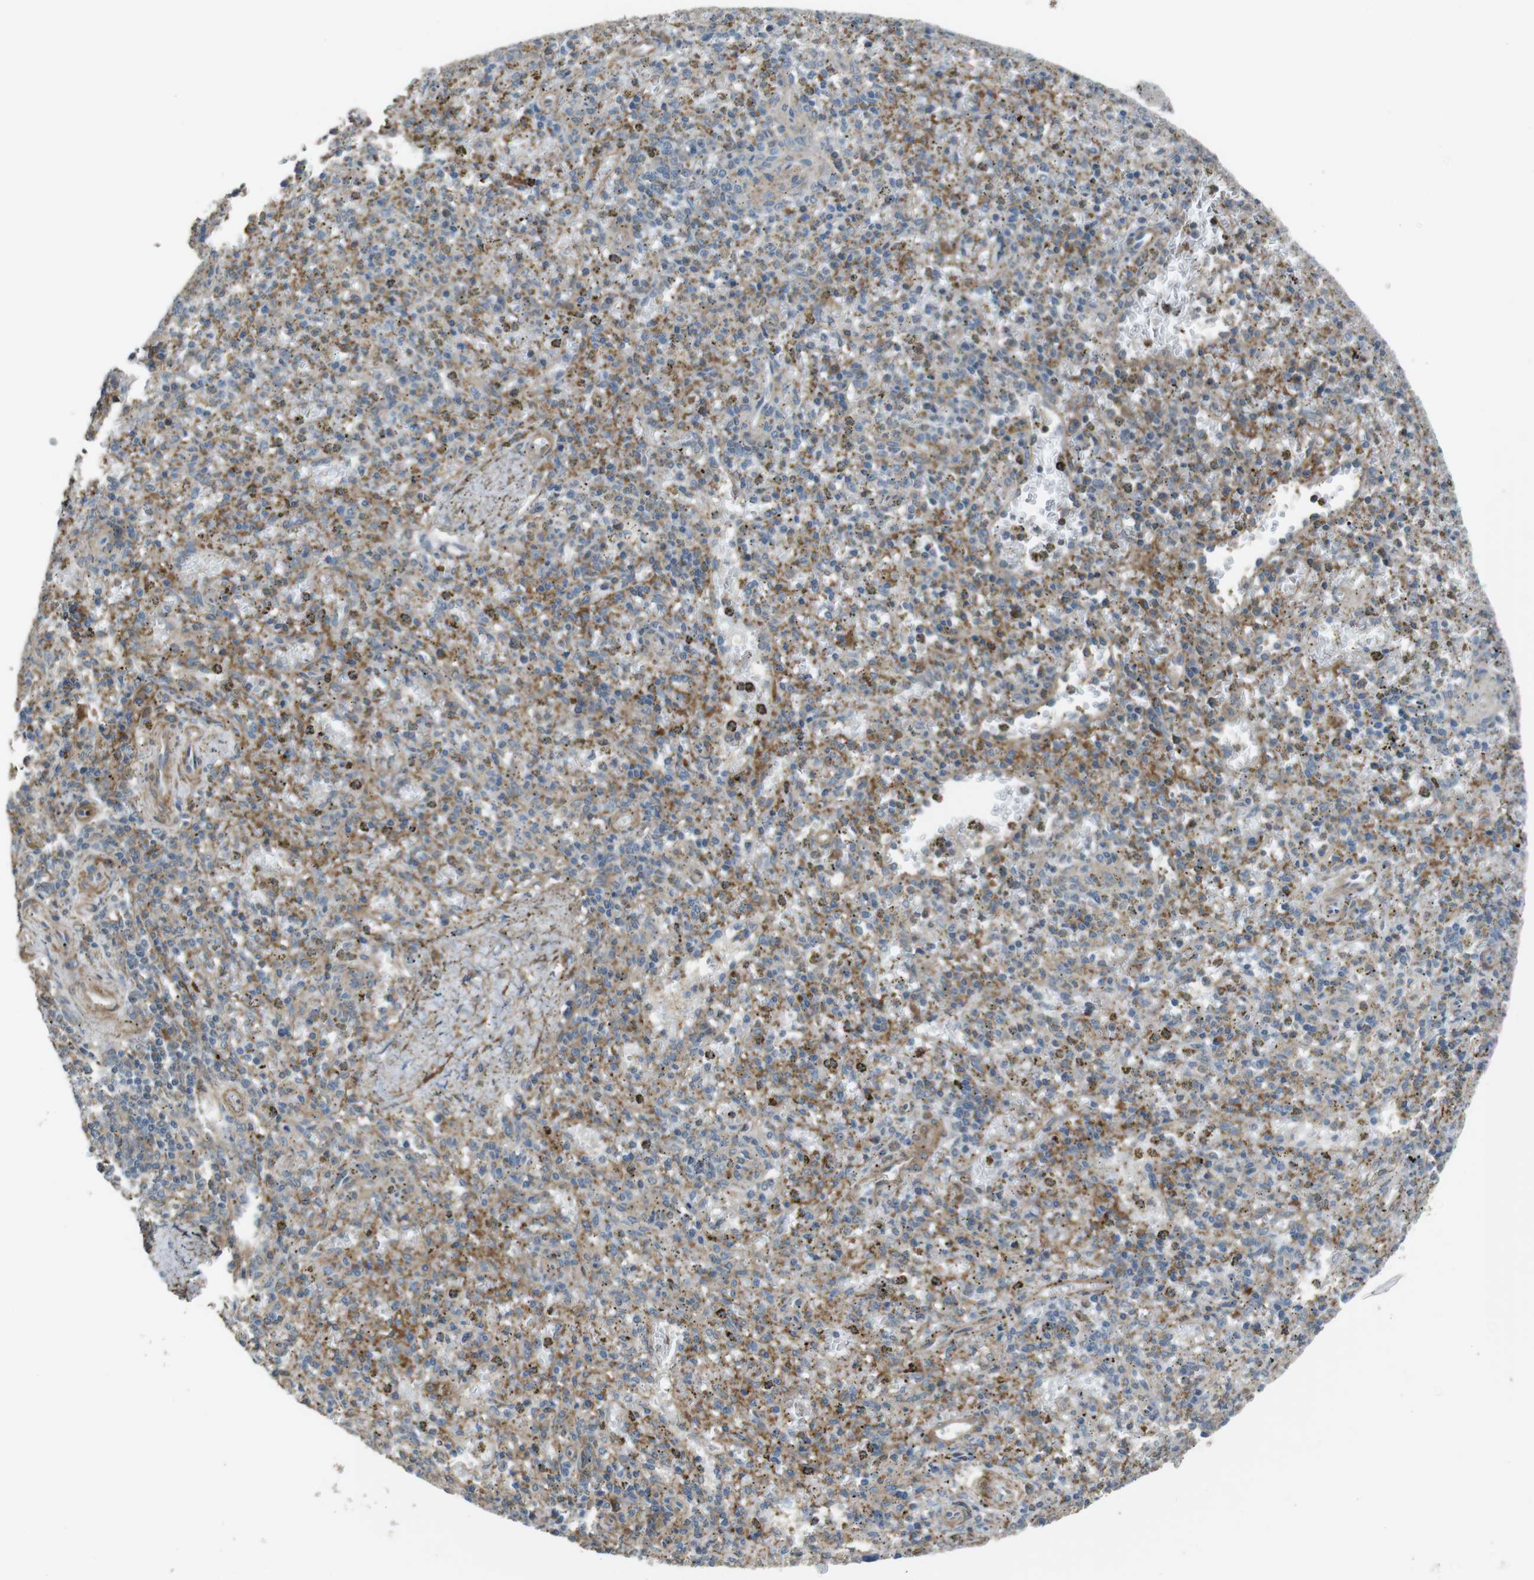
{"staining": {"intensity": "moderate", "quantity": "25%-75%", "location": "cytoplasmic/membranous"}, "tissue": "spleen", "cell_type": "Cells in red pulp", "image_type": "normal", "snomed": [{"axis": "morphology", "description": "Normal tissue, NOS"}, {"axis": "topography", "description": "Spleen"}], "caption": "Brown immunohistochemical staining in normal human spleen reveals moderate cytoplasmic/membranous positivity in approximately 25%-75% of cells in red pulp. The staining is performed using DAB (3,3'-diaminobenzidine) brown chromogen to label protein expression. The nuclei are counter-stained blue using hematoxylin.", "gene": "FUT2", "patient": {"sex": "male", "age": 72}}